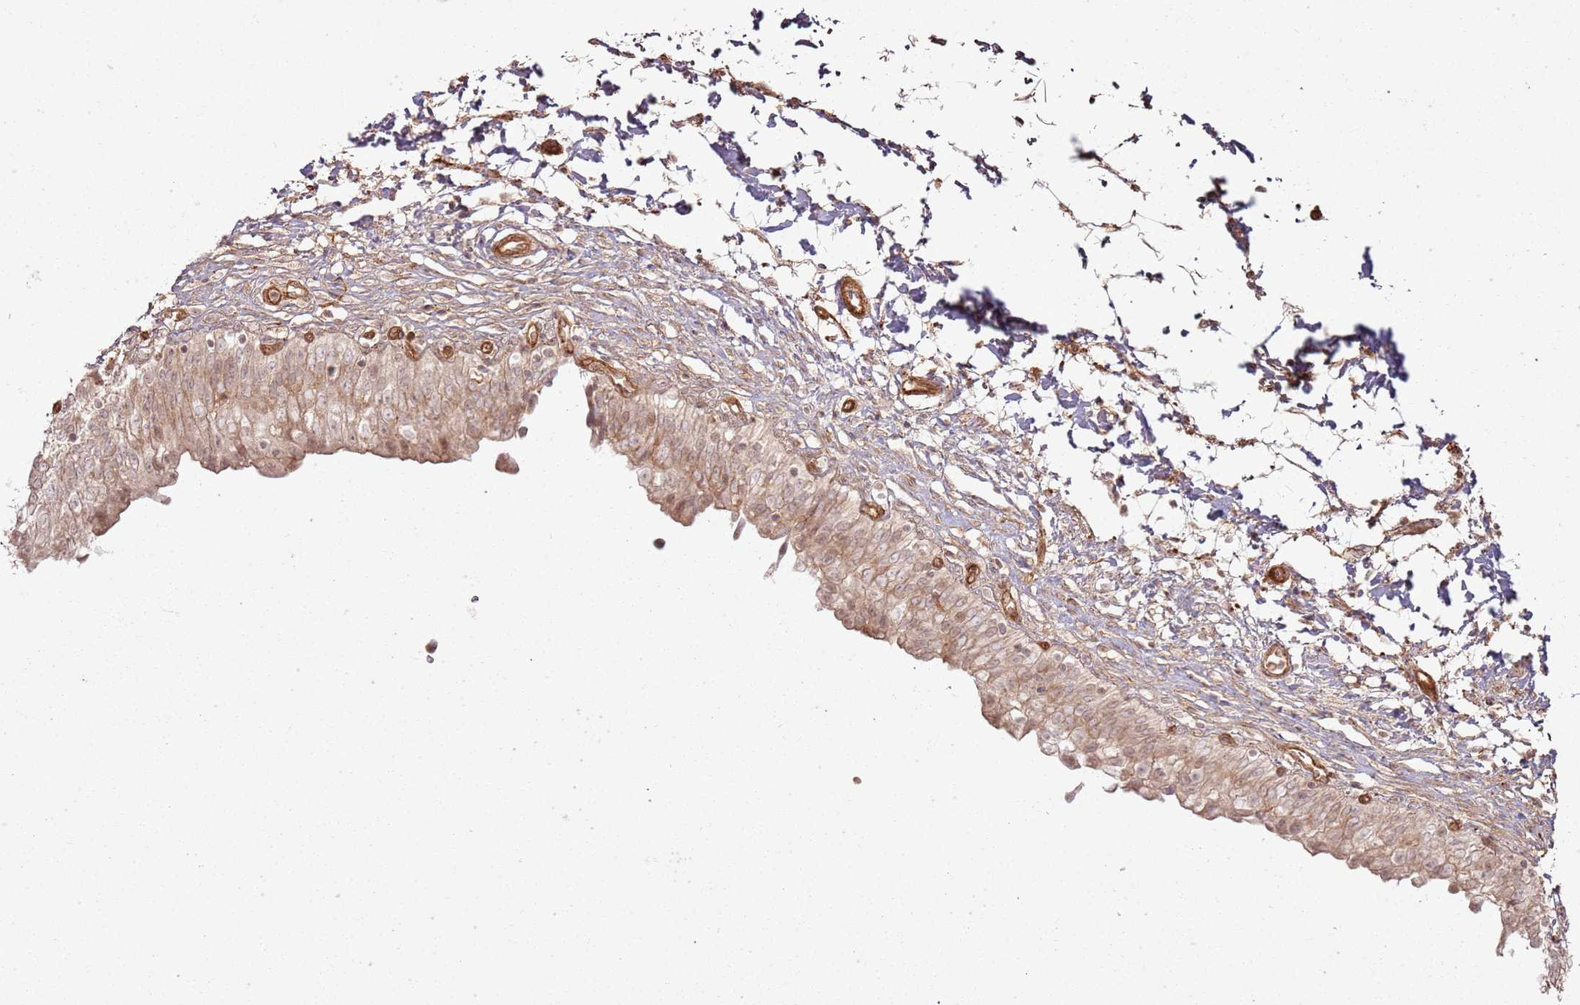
{"staining": {"intensity": "moderate", "quantity": ">75%", "location": "cytoplasmic/membranous,nuclear"}, "tissue": "urinary bladder", "cell_type": "Urothelial cells", "image_type": "normal", "snomed": [{"axis": "morphology", "description": "Normal tissue, NOS"}, {"axis": "topography", "description": "Urinary bladder"}], "caption": "This histopathology image demonstrates unremarkable urinary bladder stained with IHC to label a protein in brown. The cytoplasmic/membranous,nuclear of urothelial cells show moderate positivity for the protein. Nuclei are counter-stained blue.", "gene": "ZNF623", "patient": {"sex": "male", "age": 55}}